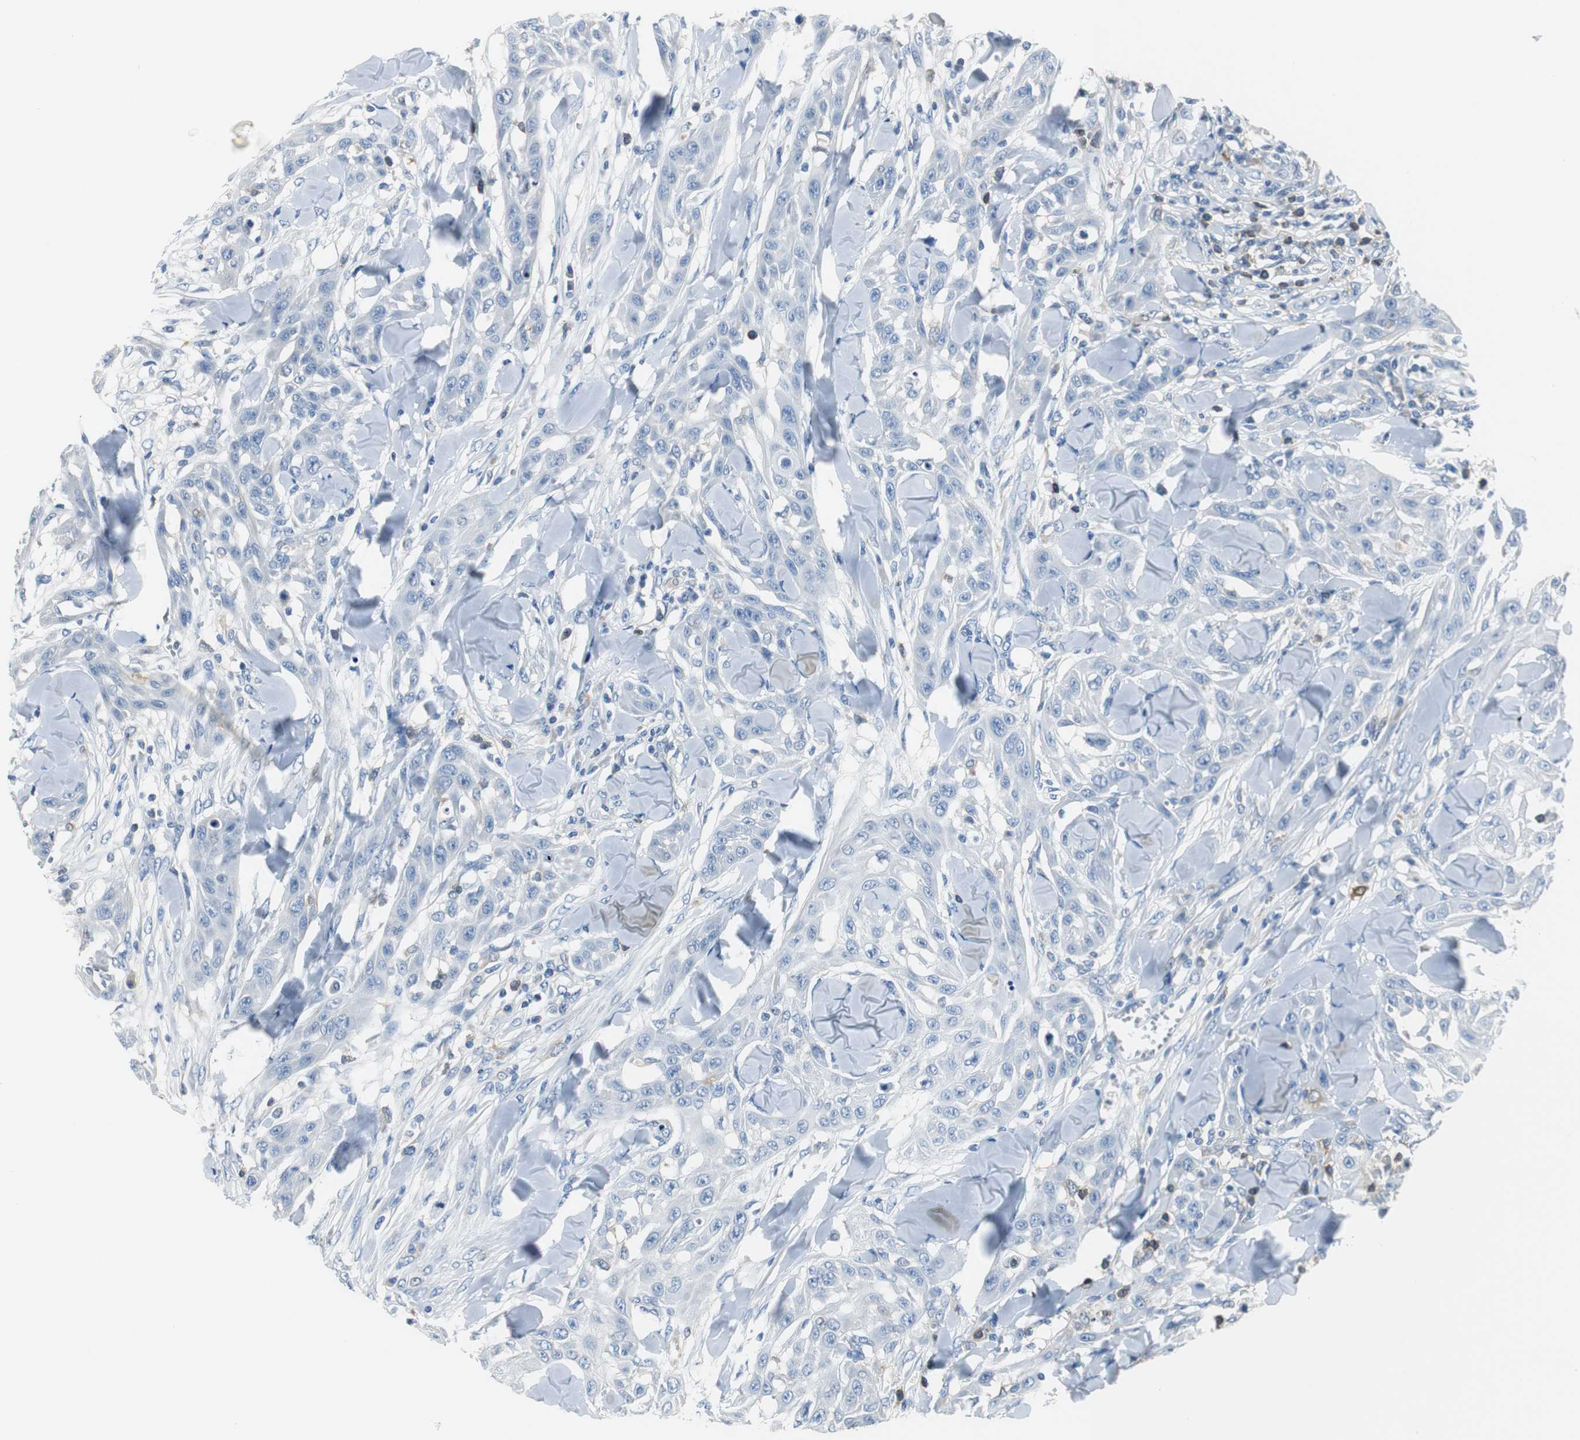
{"staining": {"intensity": "negative", "quantity": "none", "location": "none"}, "tissue": "skin cancer", "cell_type": "Tumor cells", "image_type": "cancer", "snomed": [{"axis": "morphology", "description": "Squamous cell carcinoma, NOS"}, {"axis": "topography", "description": "Skin"}], "caption": "The micrograph displays no staining of tumor cells in skin cancer (squamous cell carcinoma).", "gene": "FBP1", "patient": {"sex": "male", "age": 24}}